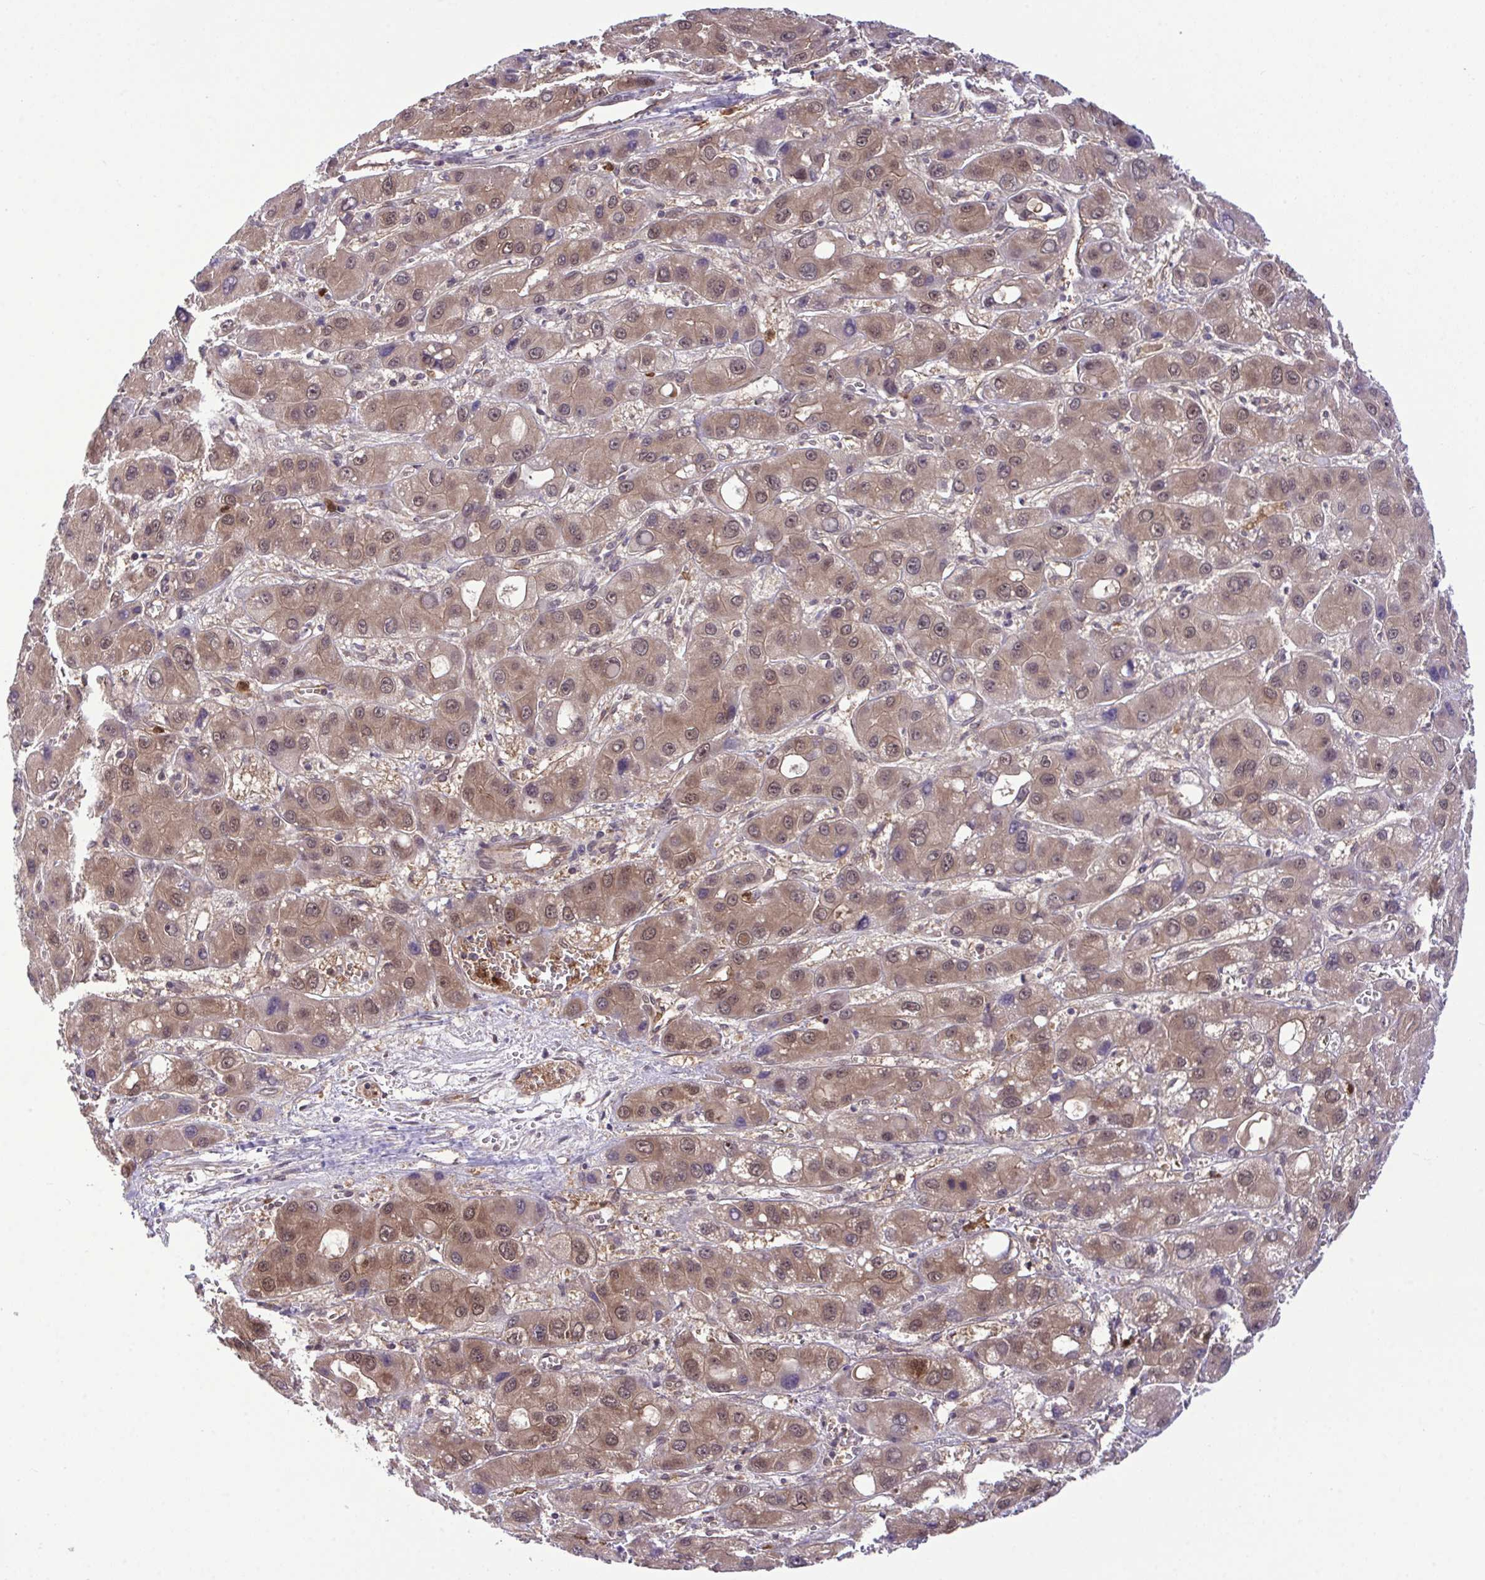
{"staining": {"intensity": "moderate", "quantity": ">75%", "location": "cytoplasmic/membranous,nuclear"}, "tissue": "liver cancer", "cell_type": "Tumor cells", "image_type": "cancer", "snomed": [{"axis": "morphology", "description": "Carcinoma, Hepatocellular, NOS"}, {"axis": "topography", "description": "Liver"}], "caption": "Hepatocellular carcinoma (liver) tissue exhibits moderate cytoplasmic/membranous and nuclear positivity in approximately >75% of tumor cells, visualized by immunohistochemistry.", "gene": "CMPK1", "patient": {"sex": "male", "age": 55}}